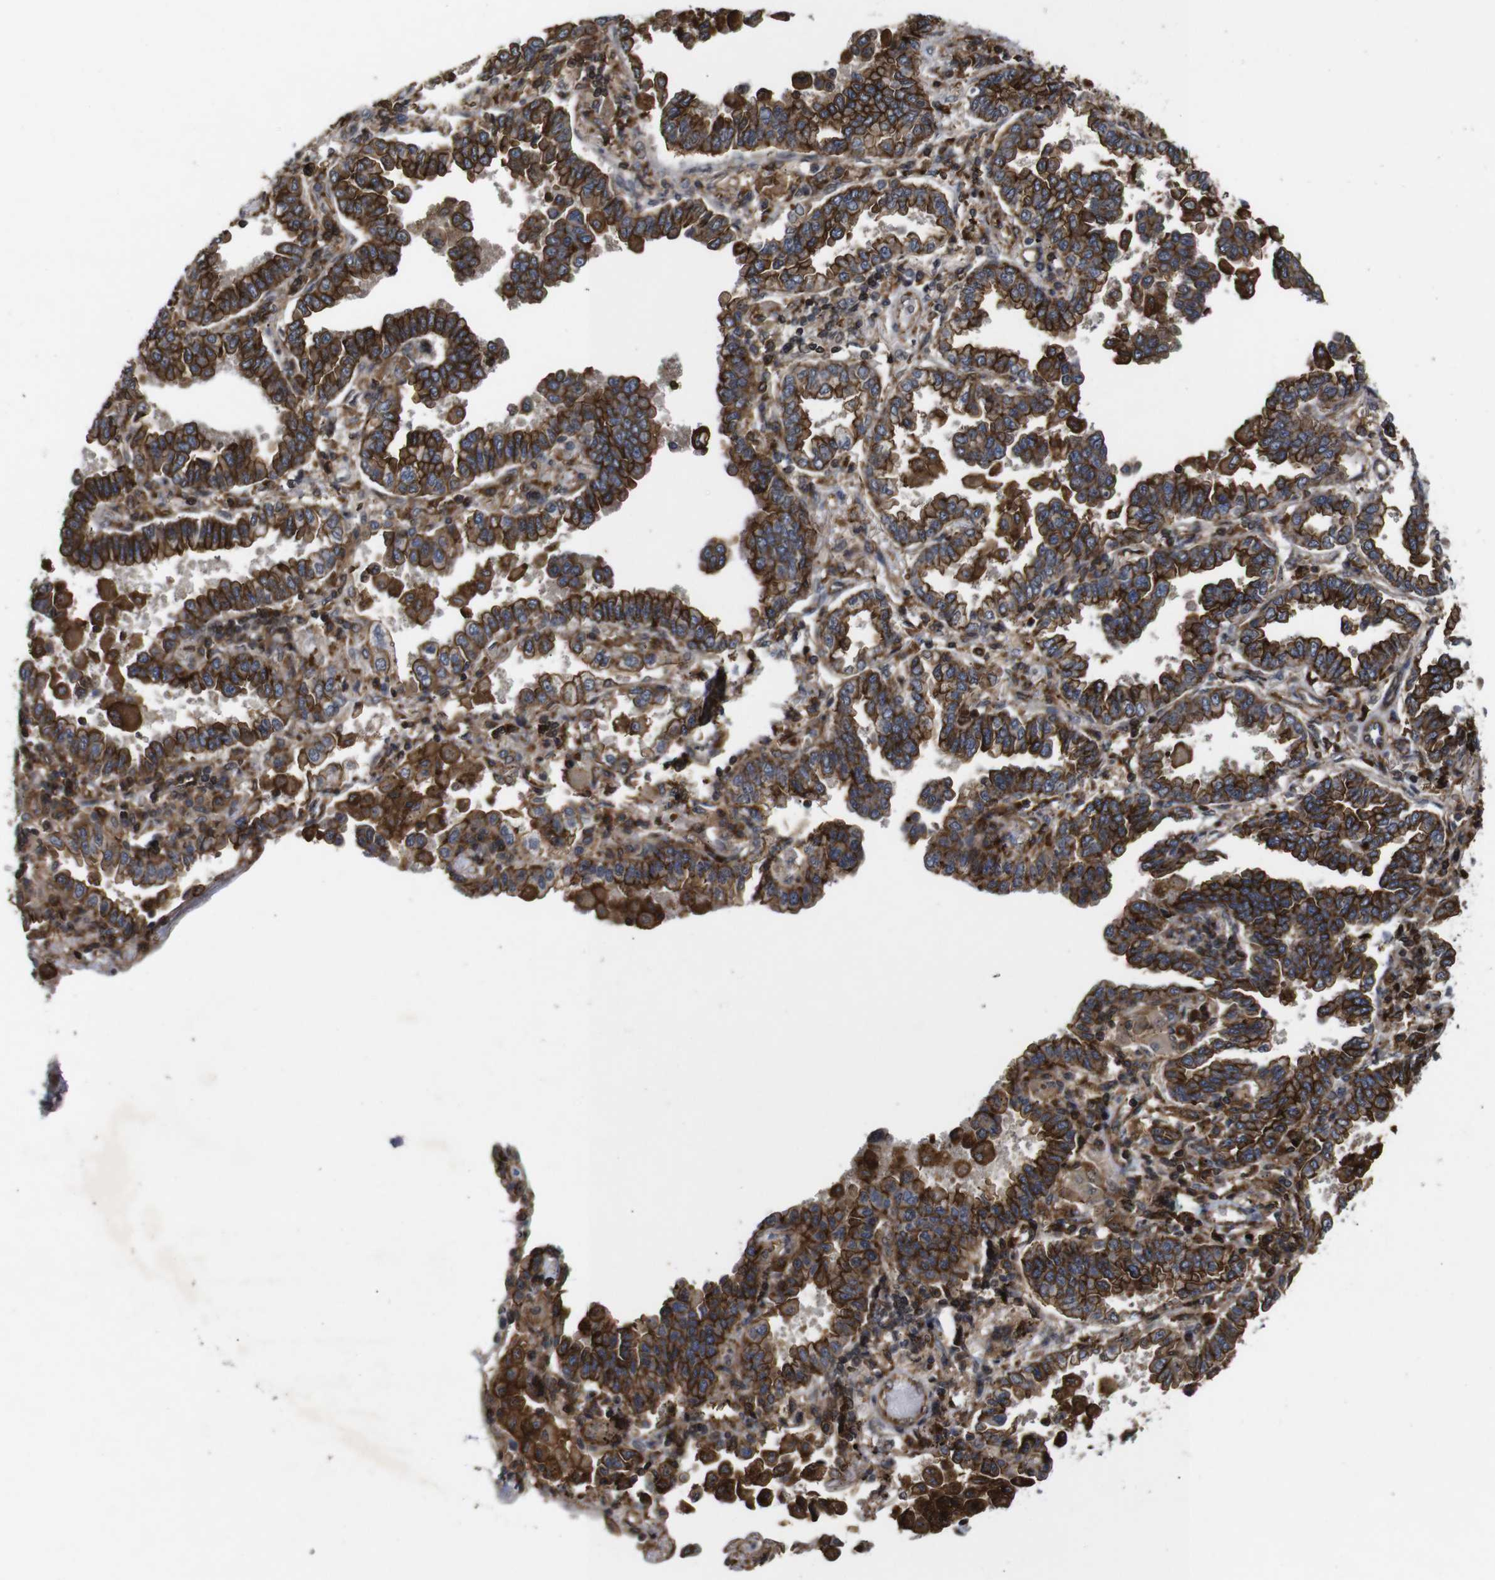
{"staining": {"intensity": "strong", "quantity": ">75%", "location": "cytoplasmic/membranous"}, "tissue": "lung cancer", "cell_type": "Tumor cells", "image_type": "cancer", "snomed": [{"axis": "morphology", "description": "Normal tissue, NOS"}, {"axis": "morphology", "description": "Adenocarcinoma, NOS"}, {"axis": "topography", "description": "Lung"}], "caption": "High-magnification brightfield microscopy of lung cancer (adenocarcinoma) stained with DAB (3,3'-diaminobenzidine) (brown) and counterstained with hematoxylin (blue). tumor cells exhibit strong cytoplasmic/membranous staining is seen in approximately>75% of cells.", "gene": "NANOS1", "patient": {"sex": "male", "age": 59}}